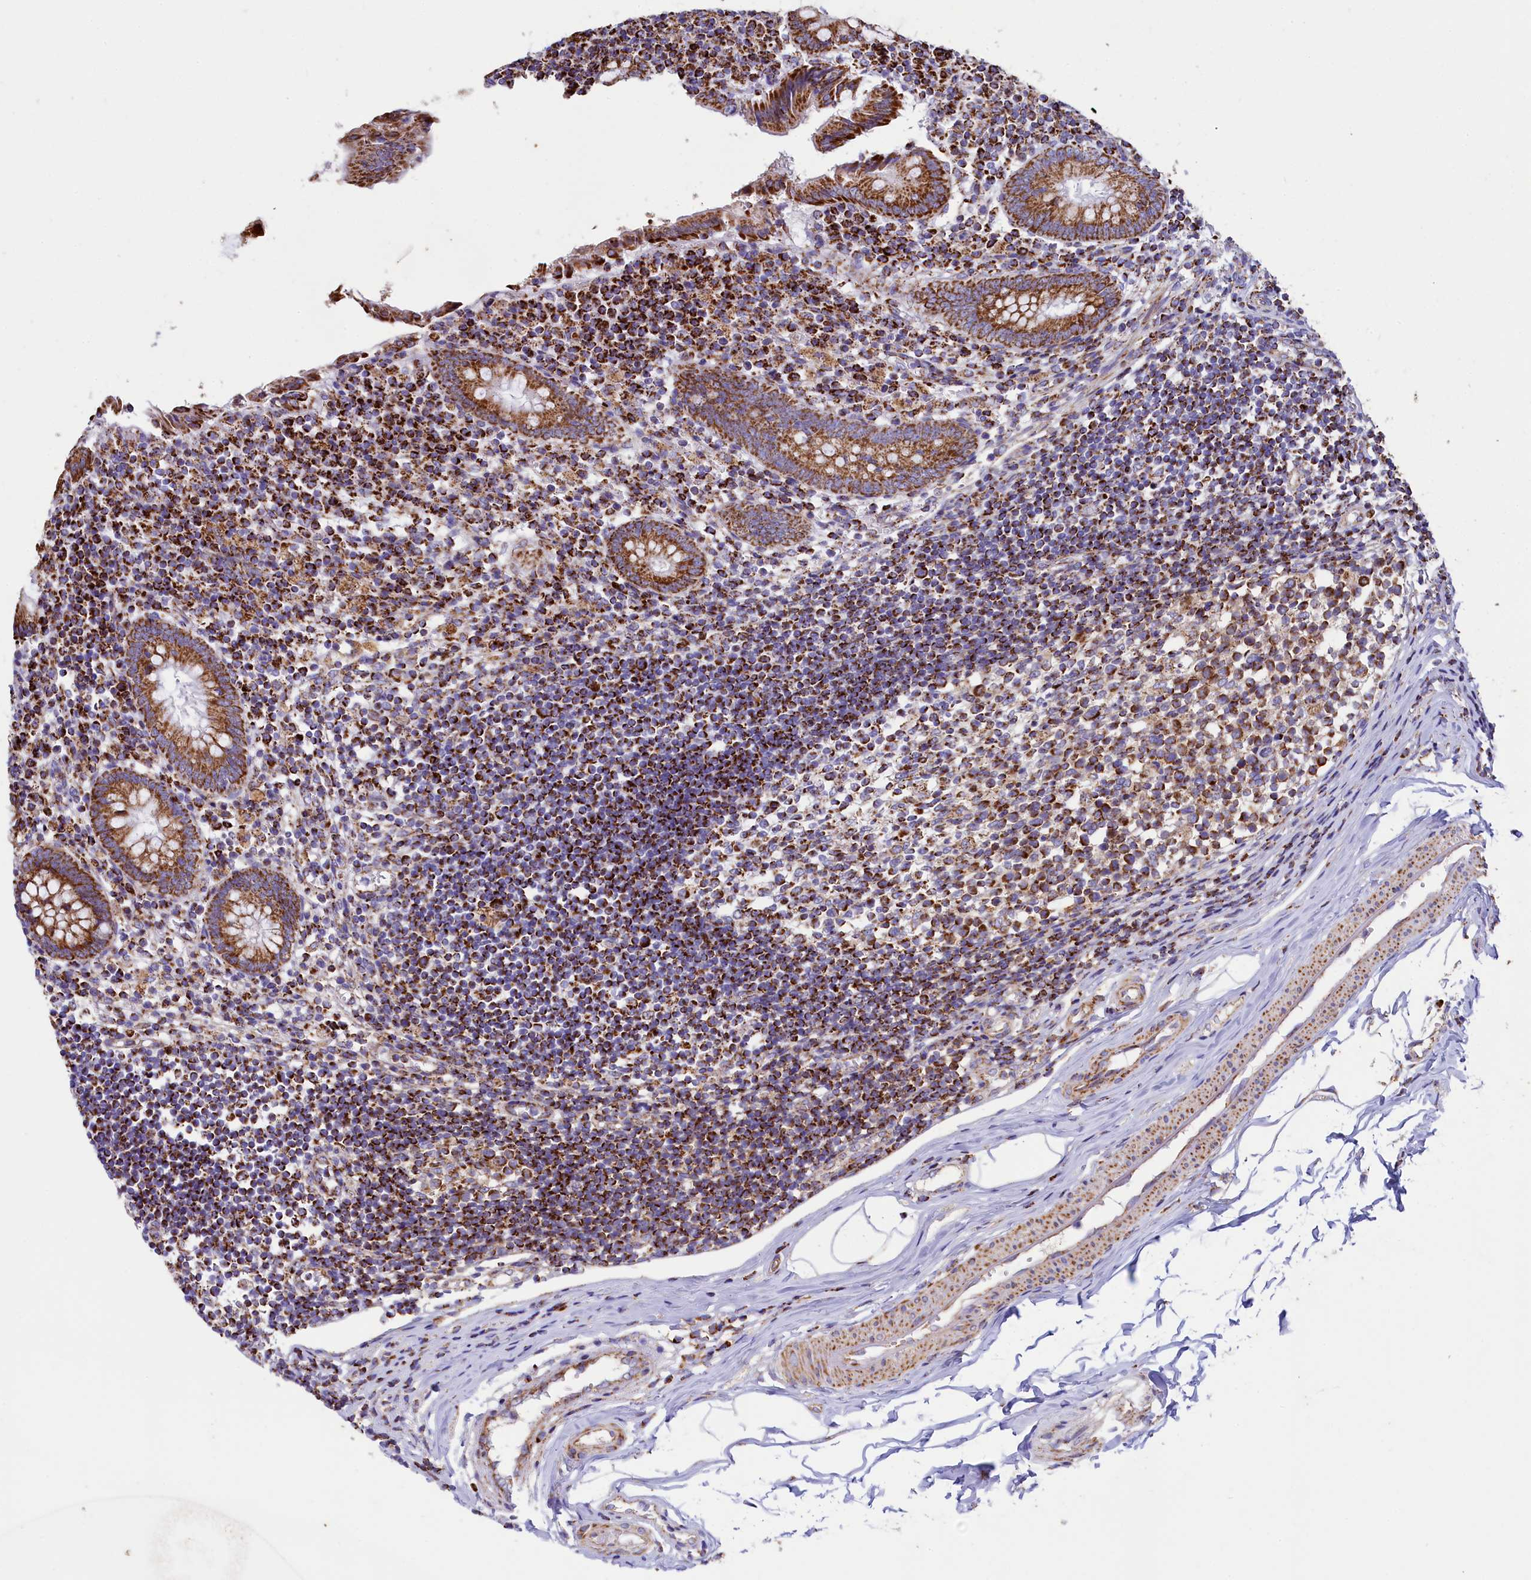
{"staining": {"intensity": "moderate", "quantity": ">75%", "location": "cytoplasmic/membranous"}, "tissue": "appendix", "cell_type": "Glandular cells", "image_type": "normal", "snomed": [{"axis": "morphology", "description": "Normal tissue, NOS"}, {"axis": "topography", "description": "Appendix"}], "caption": "Protein expression by immunohistochemistry shows moderate cytoplasmic/membranous expression in about >75% of glandular cells in normal appendix.", "gene": "IDH3A", "patient": {"sex": "female", "age": 17}}